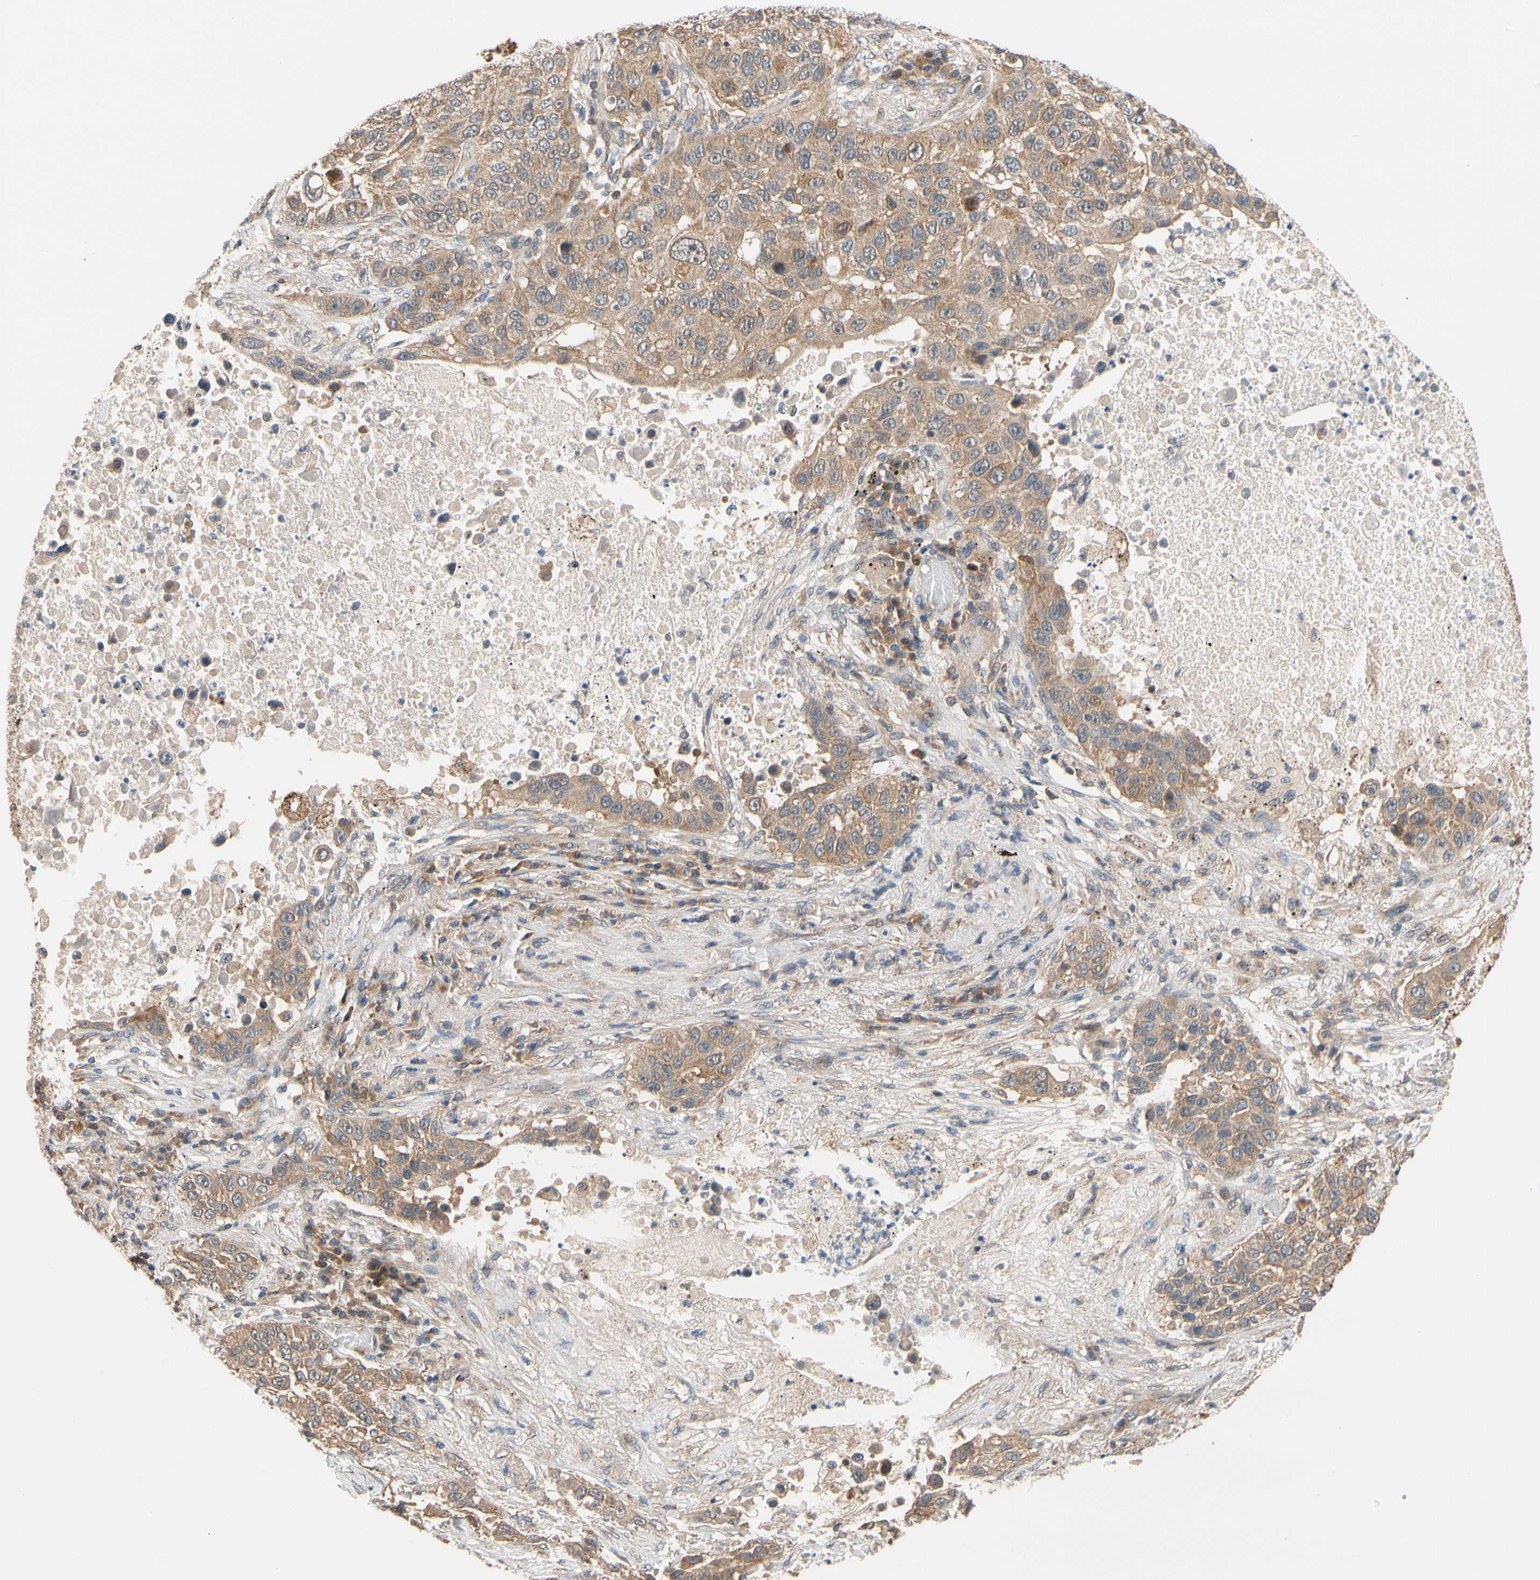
{"staining": {"intensity": "moderate", "quantity": ">75%", "location": "cytoplasmic/membranous"}, "tissue": "lung cancer", "cell_type": "Tumor cells", "image_type": "cancer", "snomed": [{"axis": "morphology", "description": "Squamous cell carcinoma, NOS"}, {"axis": "topography", "description": "Lung"}], "caption": "Immunohistochemistry (IHC) of lung cancer (squamous cell carcinoma) exhibits medium levels of moderate cytoplasmic/membranous staining in about >75% of tumor cells.", "gene": "ANKHD1", "patient": {"sex": "male", "age": 57}}